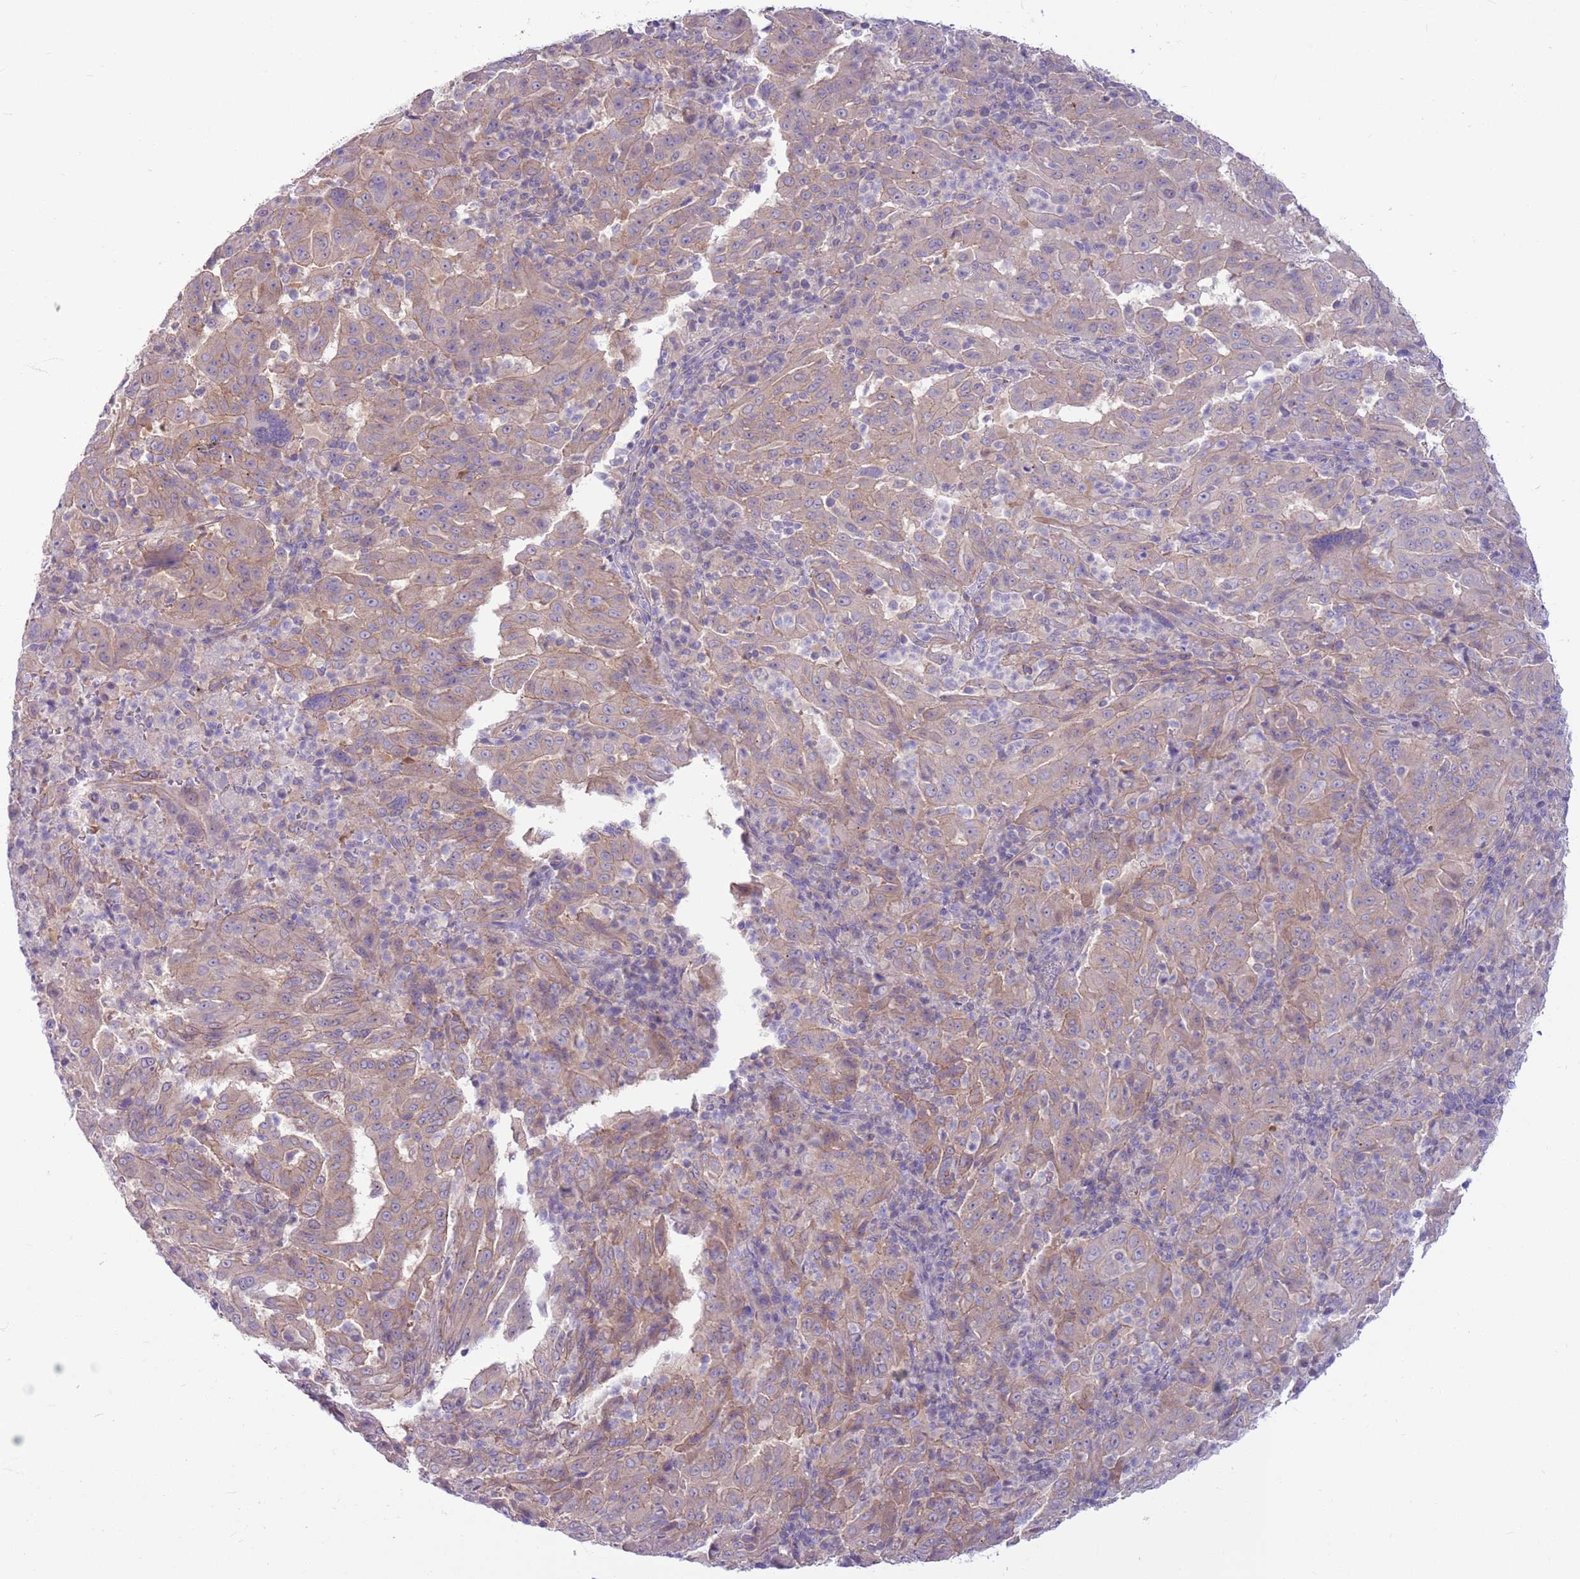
{"staining": {"intensity": "moderate", "quantity": "25%-75%", "location": "cytoplasmic/membranous"}, "tissue": "pancreatic cancer", "cell_type": "Tumor cells", "image_type": "cancer", "snomed": [{"axis": "morphology", "description": "Adenocarcinoma, NOS"}, {"axis": "topography", "description": "Pancreas"}], "caption": "Moderate cytoplasmic/membranous protein positivity is appreciated in about 25%-75% of tumor cells in adenocarcinoma (pancreatic). (Stains: DAB in brown, nuclei in blue, Microscopy: brightfield microscopy at high magnification).", "gene": "PARP8", "patient": {"sex": "male", "age": 63}}